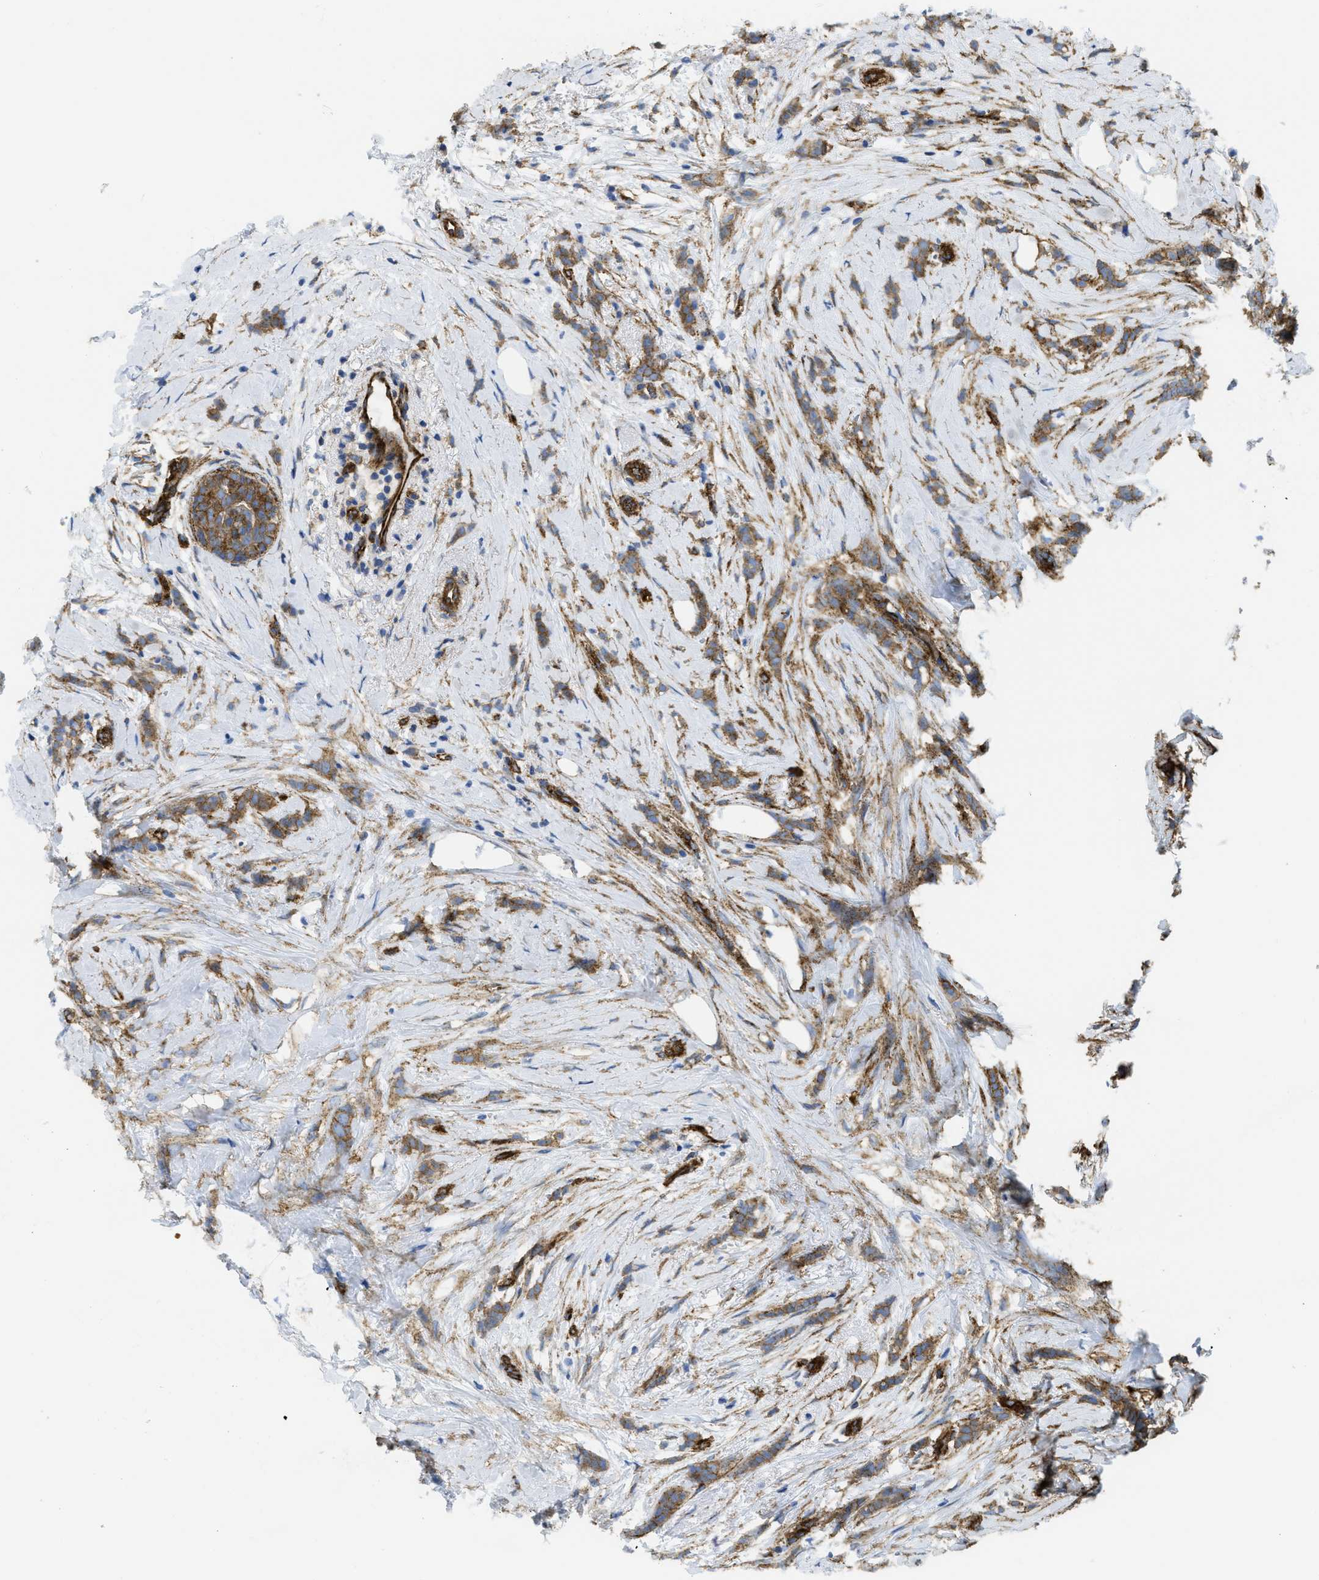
{"staining": {"intensity": "moderate", "quantity": ">75%", "location": "cytoplasmic/membranous"}, "tissue": "breast cancer", "cell_type": "Tumor cells", "image_type": "cancer", "snomed": [{"axis": "morphology", "description": "Lobular carcinoma, in situ"}, {"axis": "morphology", "description": "Lobular carcinoma"}, {"axis": "topography", "description": "Breast"}], "caption": "Tumor cells reveal moderate cytoplasmic/membranous expression in approximately >75% of cells in lobular carcinoma (breast). Immunohistochemistry (ihc) stains the protein in brown and the nuclei are stained blue.", "gene": "HIP1", "patient": {"sex": "female", "age": 41}}